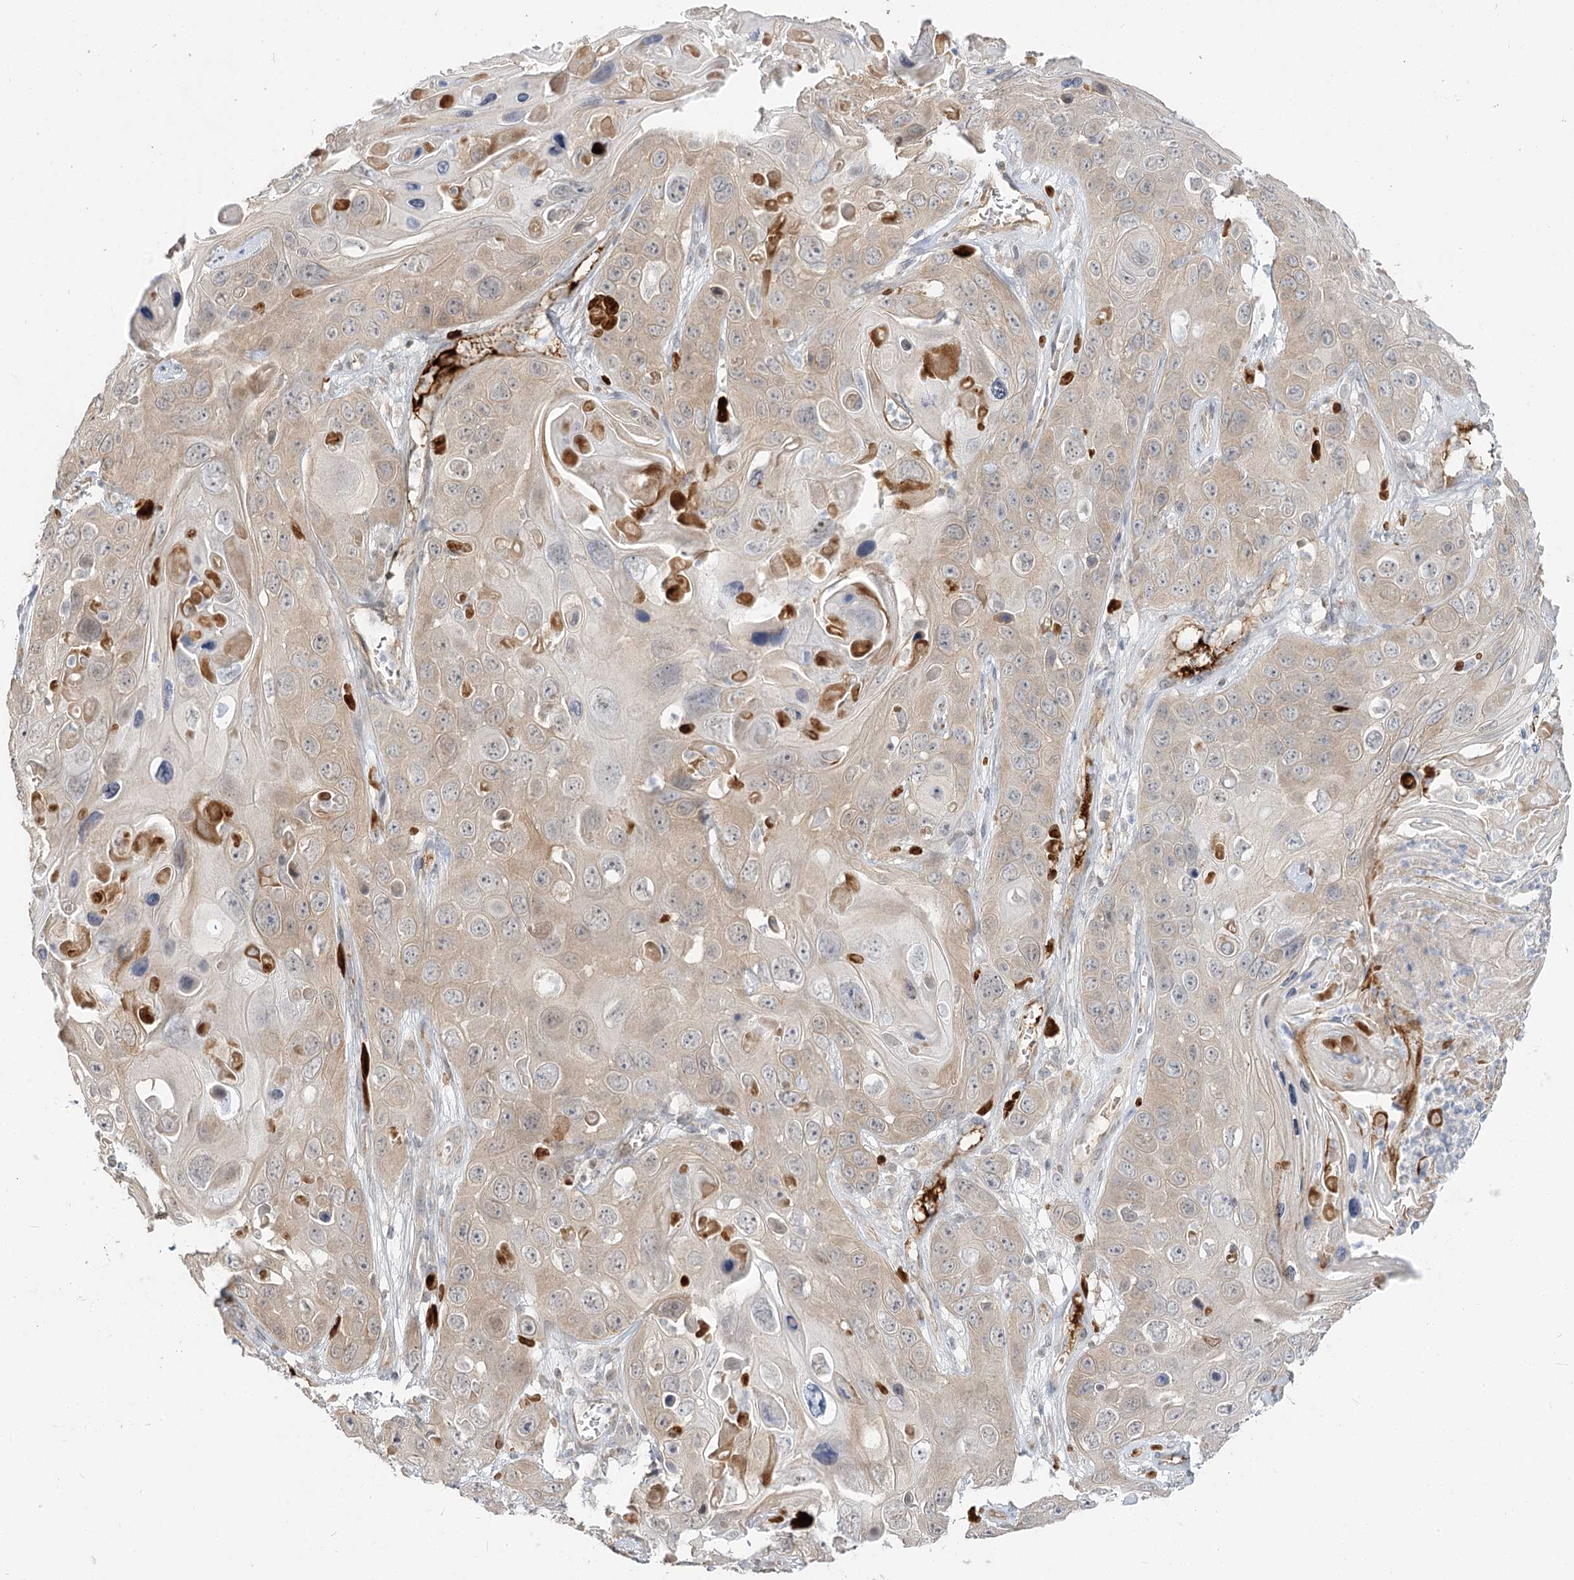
{"staining": {"intensity": "weak", "quantity": "25%-75%", "location": "cytoplasmic/membranous"}, "tissue": "skin cancer", "cell_type": "Tumor cells", "image_type": "cancer", "snomed": [{"axis": "morphology", "description": "Squamous cell carcinoma, NOS"}, {"axis": "topography", "description": "Skin"}], "caption": "A low amount of weak cytoplasmic/membranous positivity is present in approximately 25%-75% of tumor cells in squamous cell carcinoma (skin) tissue.", "gene": "GUCY2C", "patient": {"sex": "male", "age": 55}}